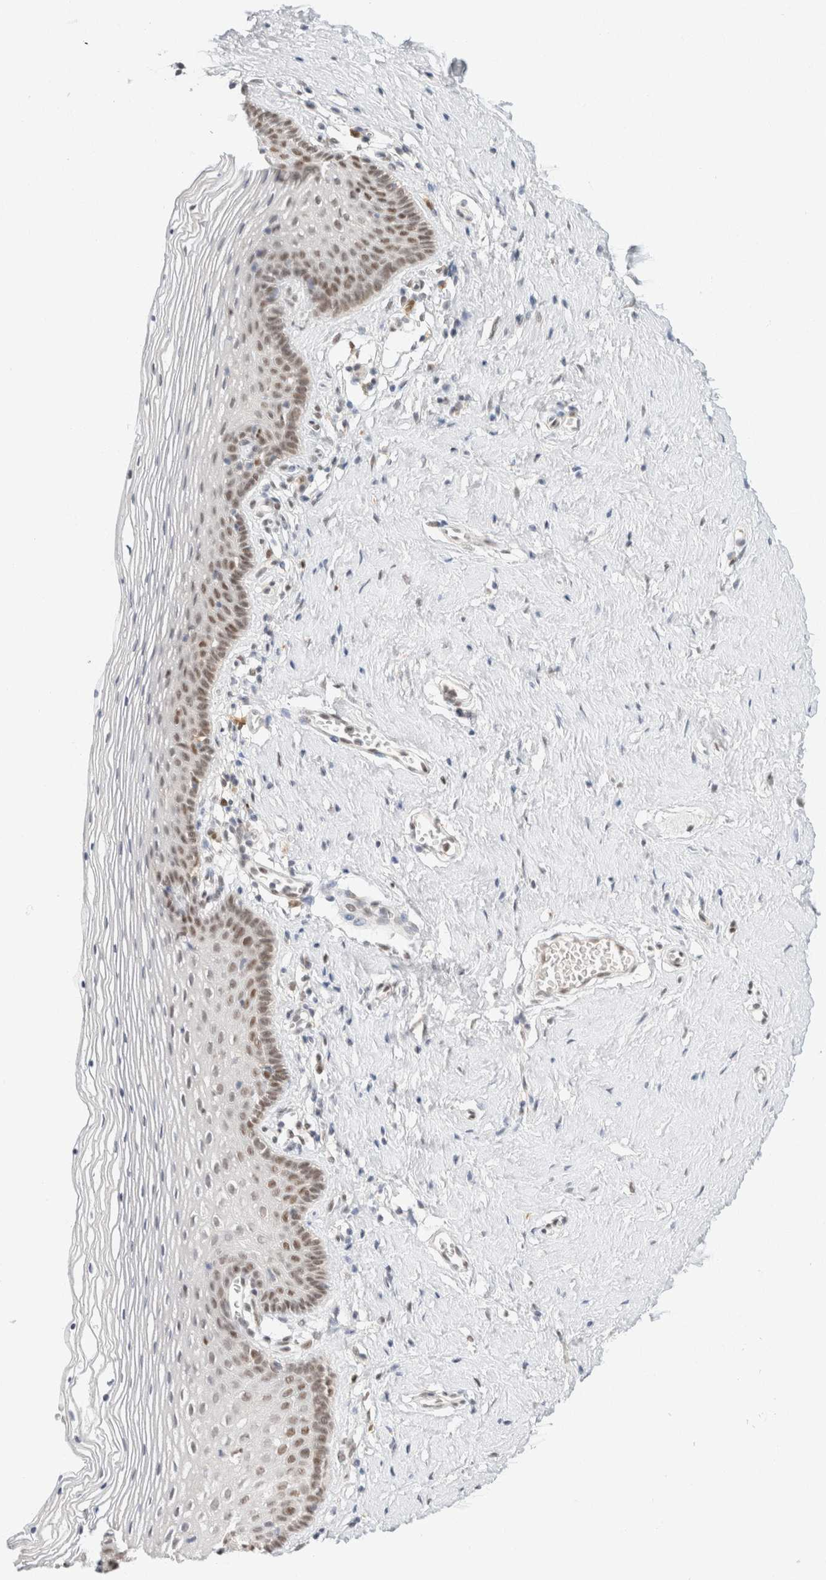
{"staining": {"intensity": "moderate", "quantity": "<25%", "location": "nuclear"}, "tissue": "vagina", "cell_type": "Squamous epithelial cells", "image_type": "normal", "snomed": [{"axis": "morphology", "description": "Normal tissue, NOS"}, {"axis": "topography", "description": "Vagina"}], "caption": "Moderate nuclear positivity for a protein is present in approximately <25% of squamous epithelial cells of benign vagina using IHC.", "gene": "ZNF768", "patient": {"sex": "female", "age": 32}}